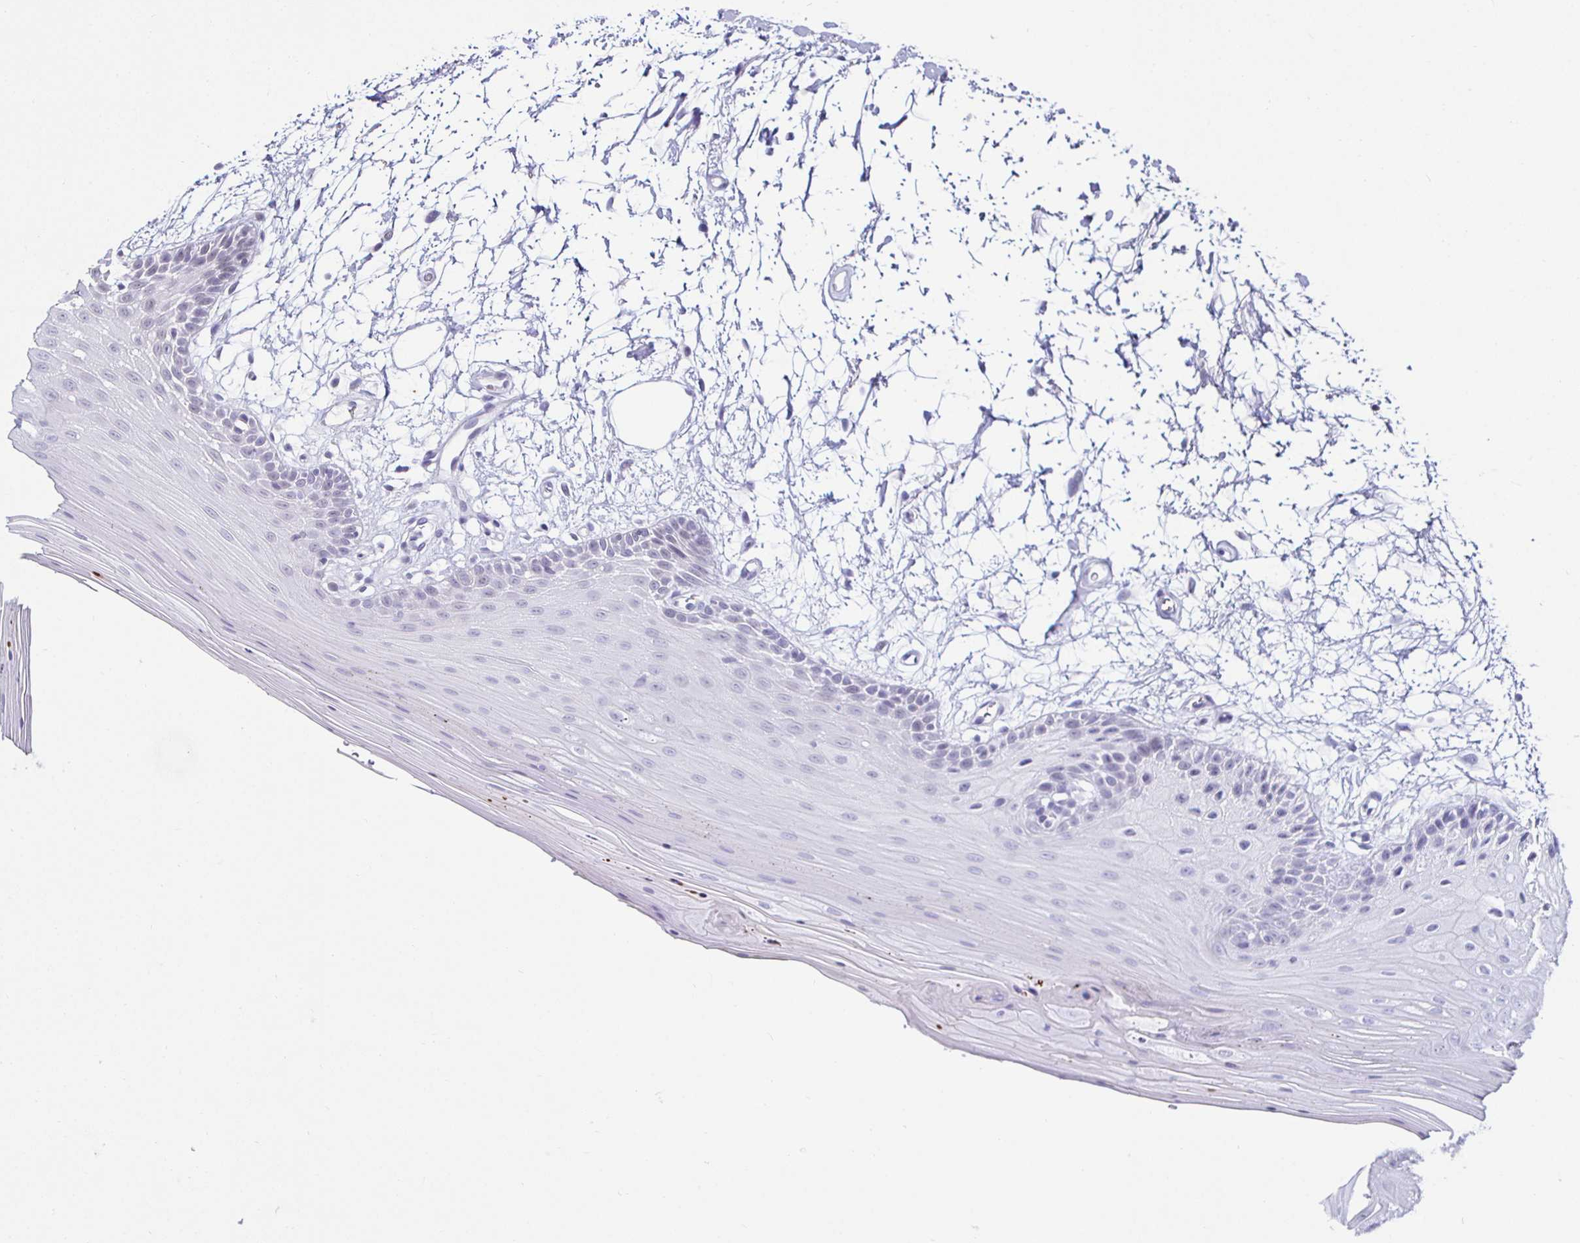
{"staining": {"intensity": "negative", "quantity": "none", "location": "none"}, "tissue": "oral mucosa", "cell_type": "Squamous epithelial cells", "image_type": "normal", "snomed": [{"axis": "morphology", "description": "Normal tissue, NOS"}, {"axis": "morphology", "description": "Squamous cell carcinoma, NOS"}, {"axis": "topography", "description": "Oral tissue"}, {"axis": "topography", "description": "Tounge, NOS"}, {"axis": "topography", "description": "Head-Neck"}], "caption": "Normal oral mucosa was stained to show a protein in brown. There is no significant positivity in squamous epithelial cells. (Stains: DAB (3,3'-diaminobenzidine) immunohistochemistry with hematoxylin counter stain, Microscopy: brightfield microscopy at high magnification).", "gene": "MLH1", "patient": {"sex": "male", "age": 62}}